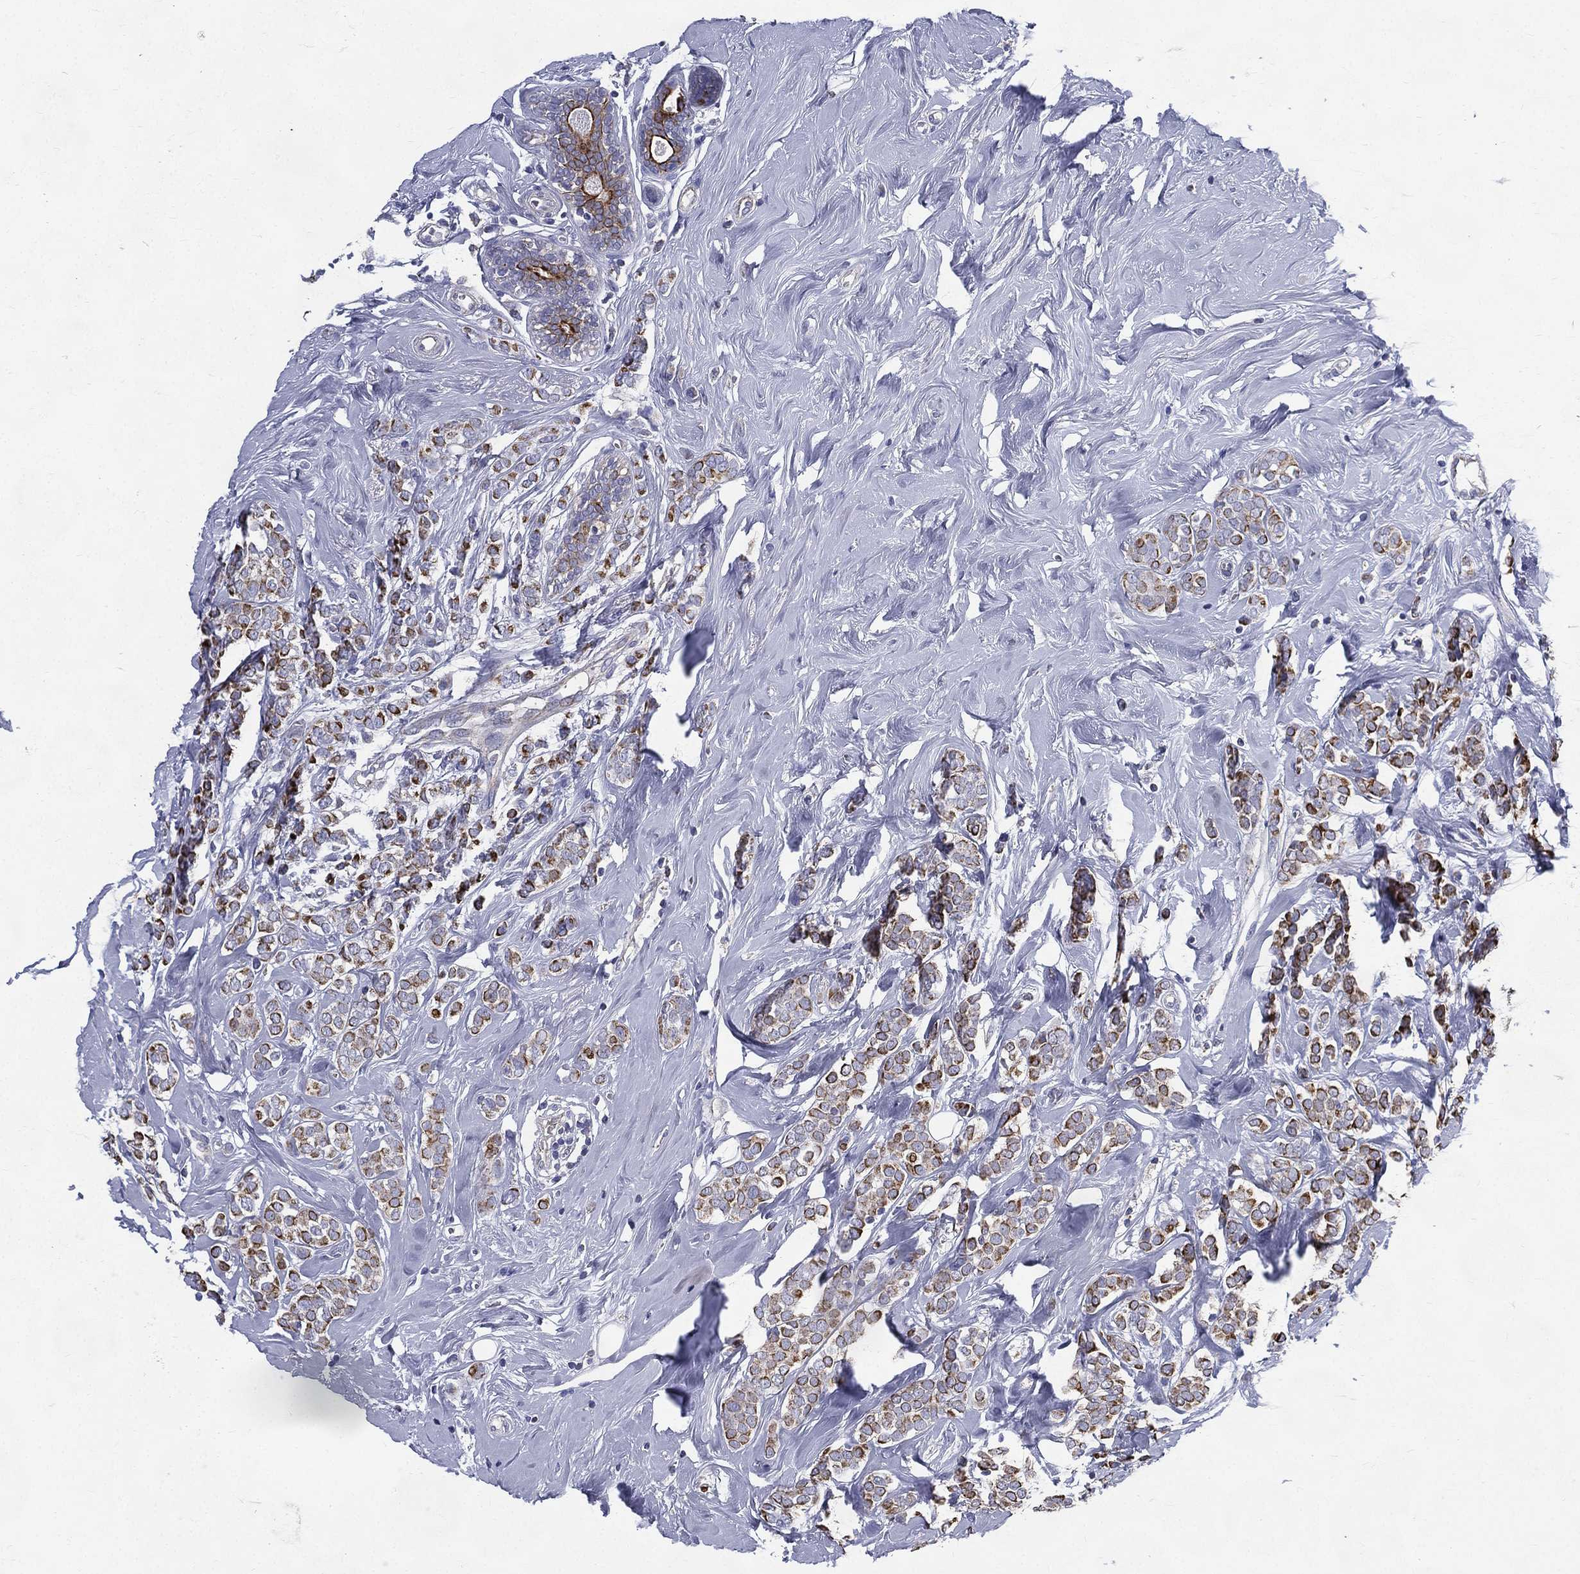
{"staining": {"intensity": "strong", "quantity": "25%-75%", "location": "cytoplasmic/membranous"}, "tissue": "breast cancer", "cell_type": "Tumor cells", "image_type": "cancer", "snomed": [{"axis": "morphology", "description": "Lobular carcinoma"}, {"axis": "topography", "description": "Breast"}], "caption": "Immunohistochemical staining of human breast cancer reveals high levels of strong cytoplasmic/membranous positivity in about 25%-75% of tumor cells.", "gene": "PWWP3A", "patient": {"sex": "female", "age": 49}}